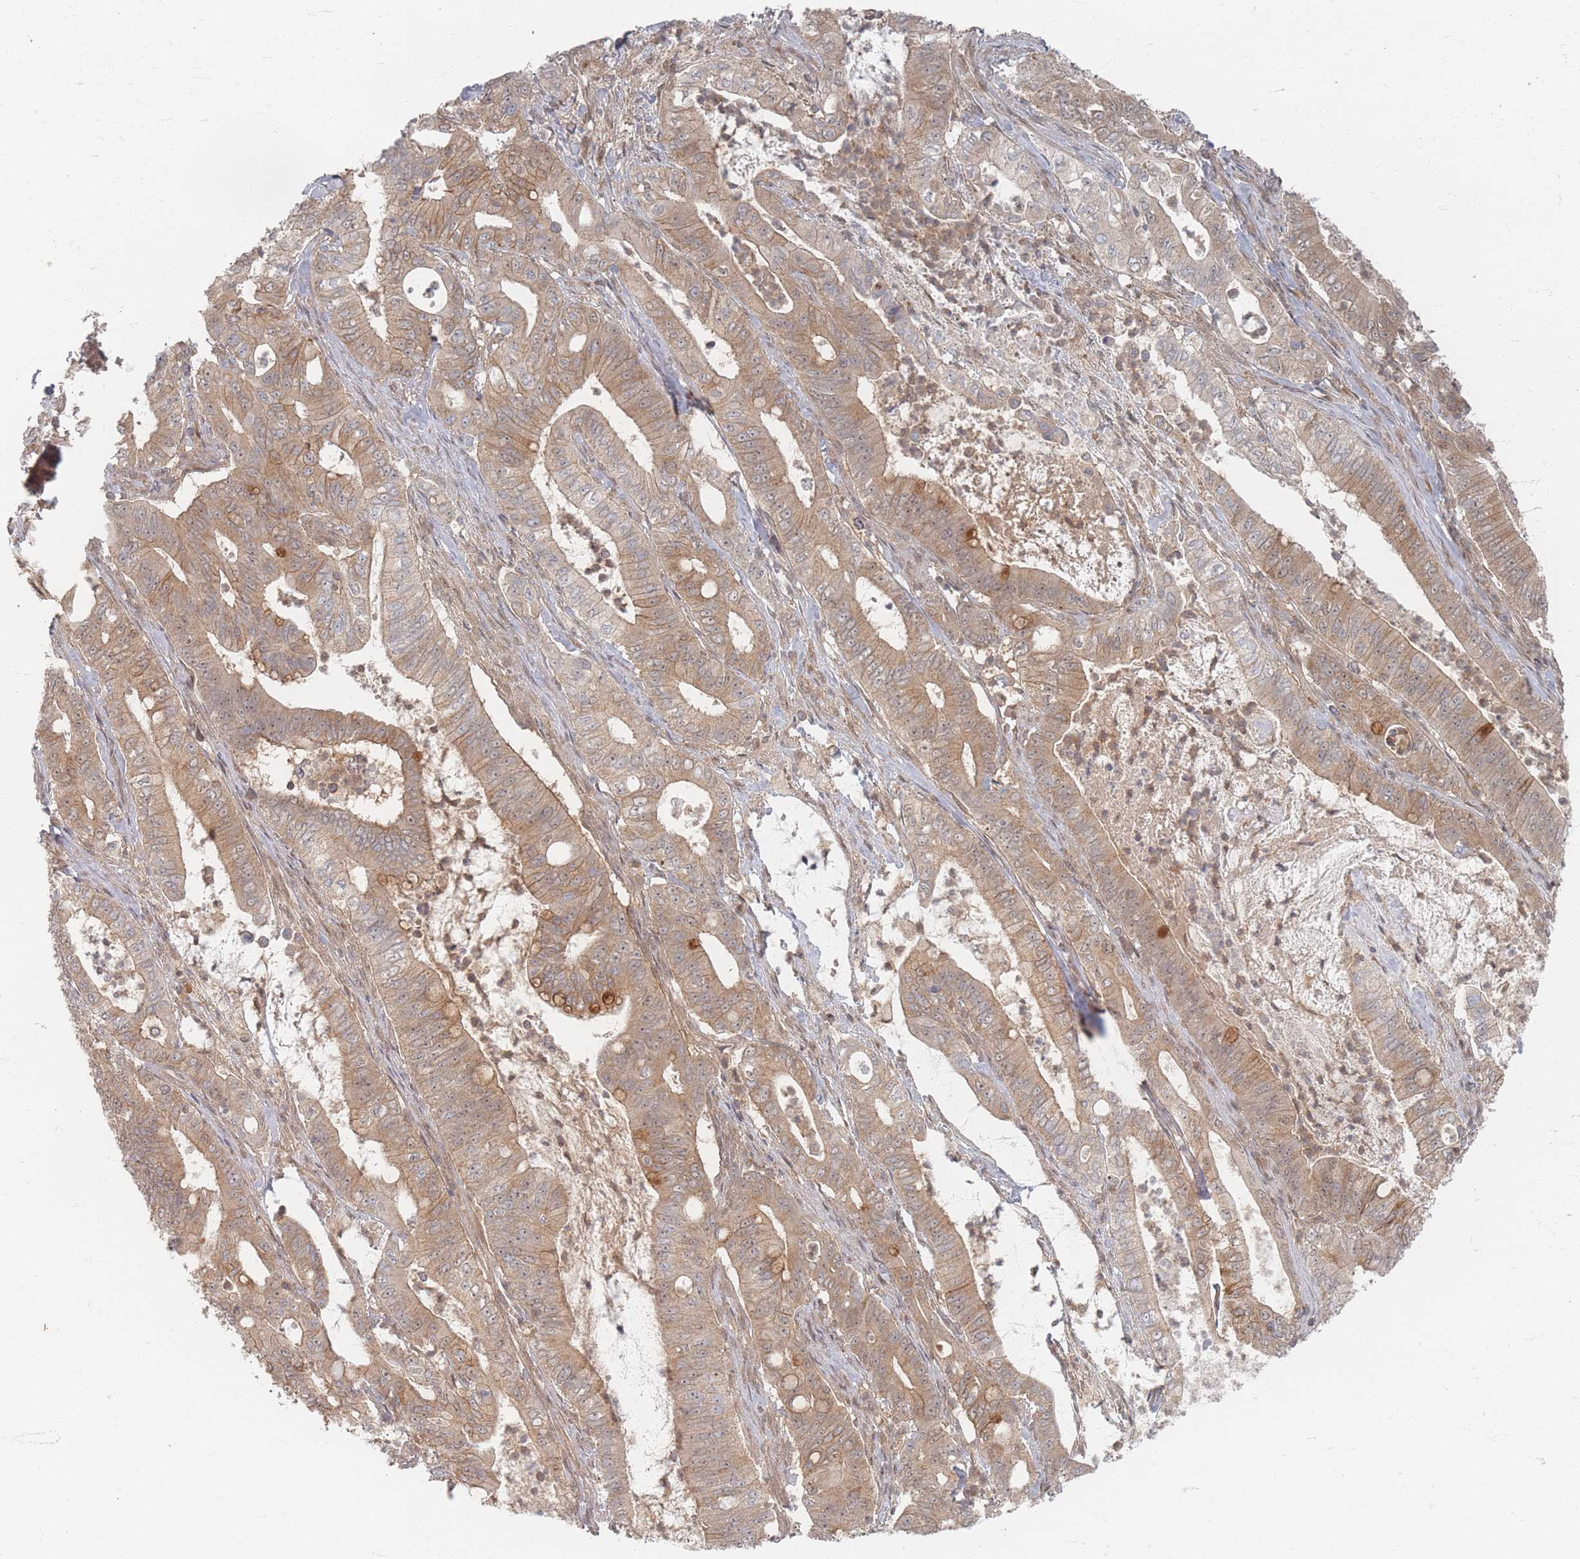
{"staining": {"intensity": "moderate", "quantity": ">75%", "location": "cytoplasmic/membranous"}, "tissue": "pancreatic cancer", "cell_type": "Tumor cells", "image_type": "cancer", "snomed": [{"axis": "morphology", "description": "Adenocarcinoma, NOS"}, {"axis": "topography", "description": "Pancreas"}], "caption": "Adenocarcinoma (pancreatic) stained for a protein shows moderate cytoplasmic/membranous positivity in tumor cells.", "gene": "PSMD9", "patient": {"sex": "male", "age": 71}}